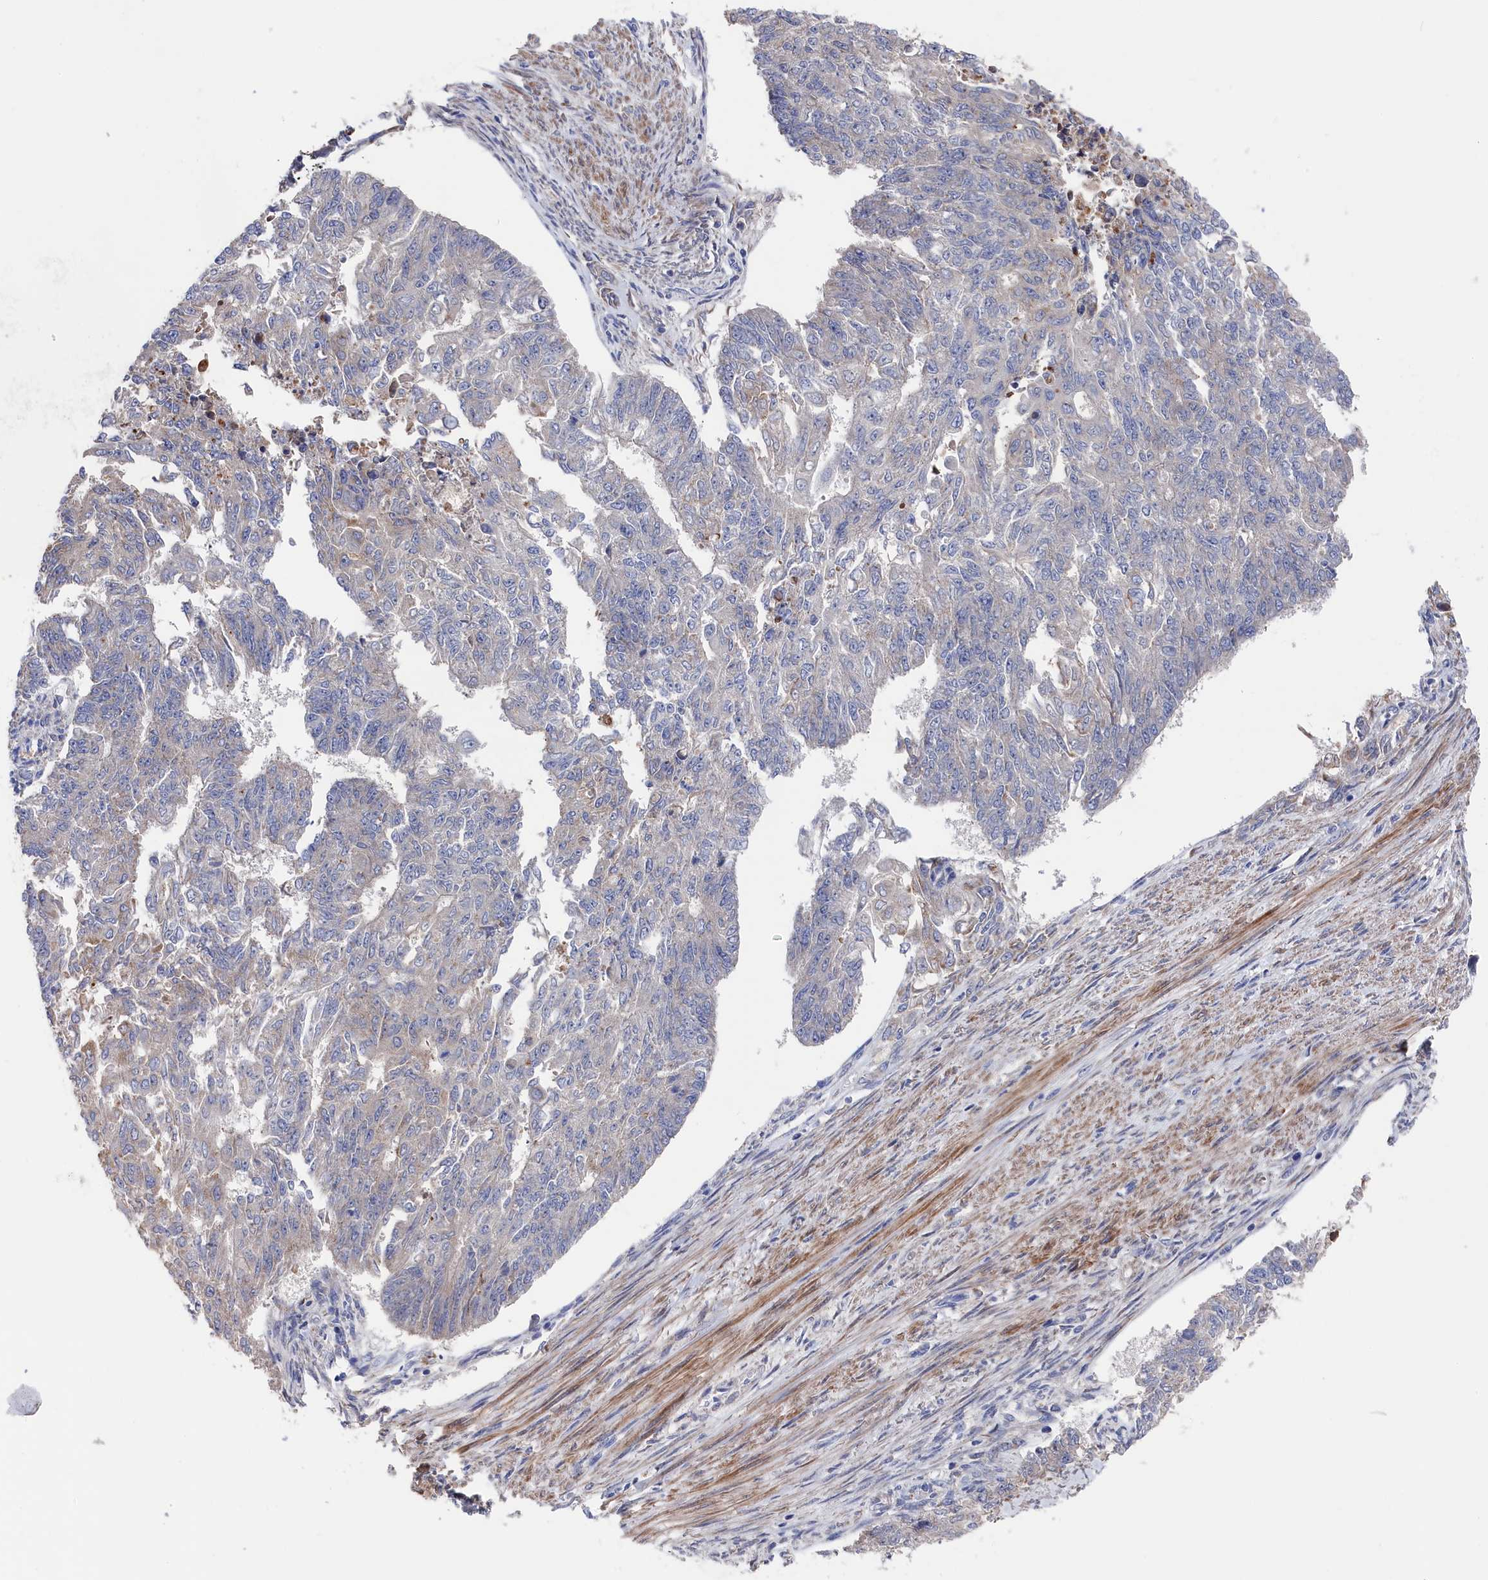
{"staining": {"intensity": "weak", "quantity": "<25%", "location": "cytoplasmic/membranous"}, "tissue": "endometrial cancer", "cell_type": "Tumor cells", "image_type": "cancer", "snomed": [{"axis": "morphology", "description": "Adenocarcinoma, NOS"}, {"axis": "topography", "description": "Endometrium"}], "caption": "Immunohistochemistry (IHC) of endometrial adenocarcinoma demonstrates no positivity in tumor cells.", "gene": "CYB5D2", "patient": {"sex": "female", "age": 32}}